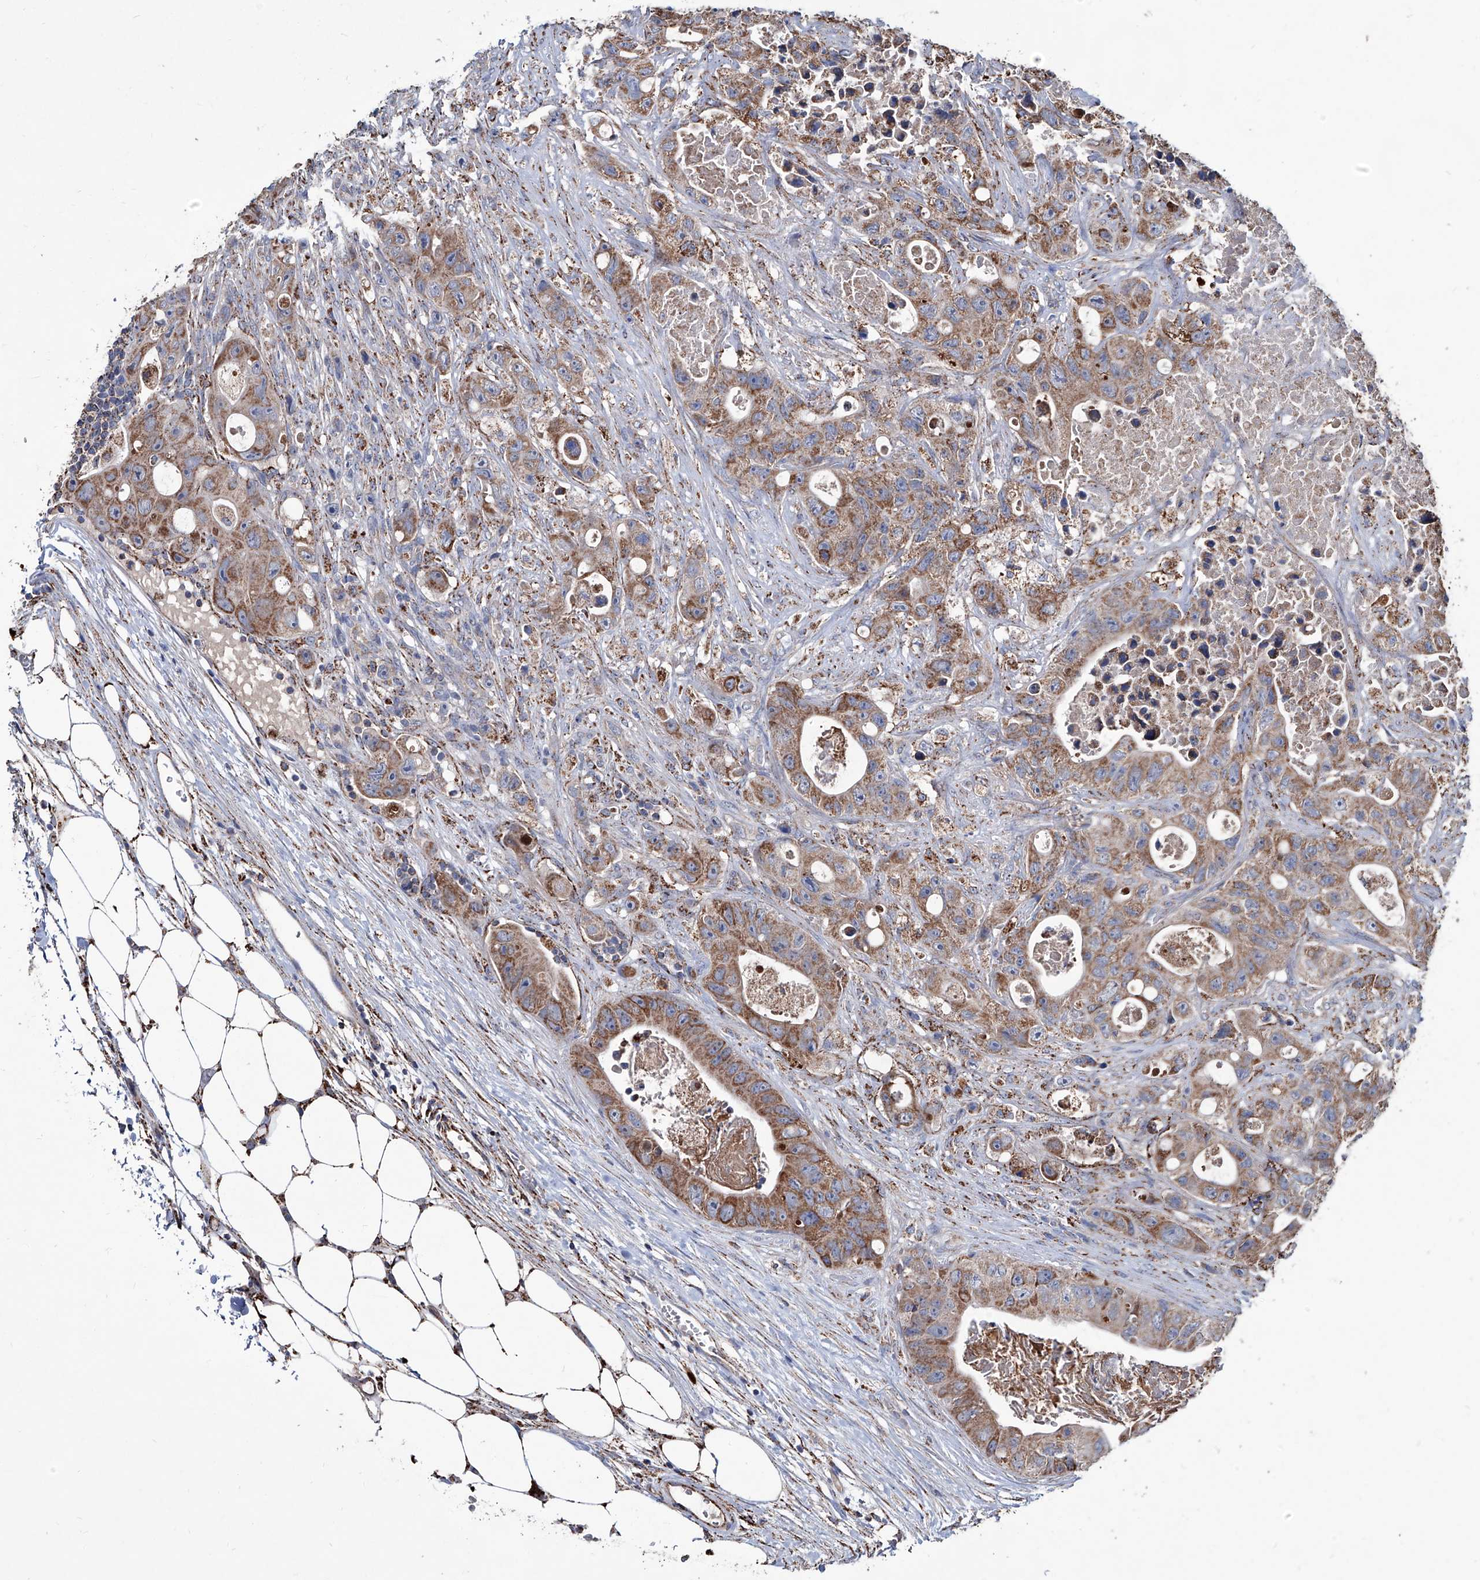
{"staining": {"intensity": "moderate", "quantity": ">75%", "location": "cytoplasmic/membranous"}, "tissue": "colorectal cancer", "cell_type": "Tumor cells", "image_type": "cancer", "snomed": [{"axis": "morphology", "description": "Adenocarcinoma, NOS"}, {"axis": "topography", "description": "Colon"}], "caption": "Protein expression by immunohistochemistry (IHC) demonstrates moderate cytoplasmic/membranous expression in about >75% of tumor cells in colorectal adenocarcinoma. Ihc stains the protein of interest in brown and the nuclei are stained blue.", "gene": "NHS", "patient": {"sex": "female", "age": 46}}